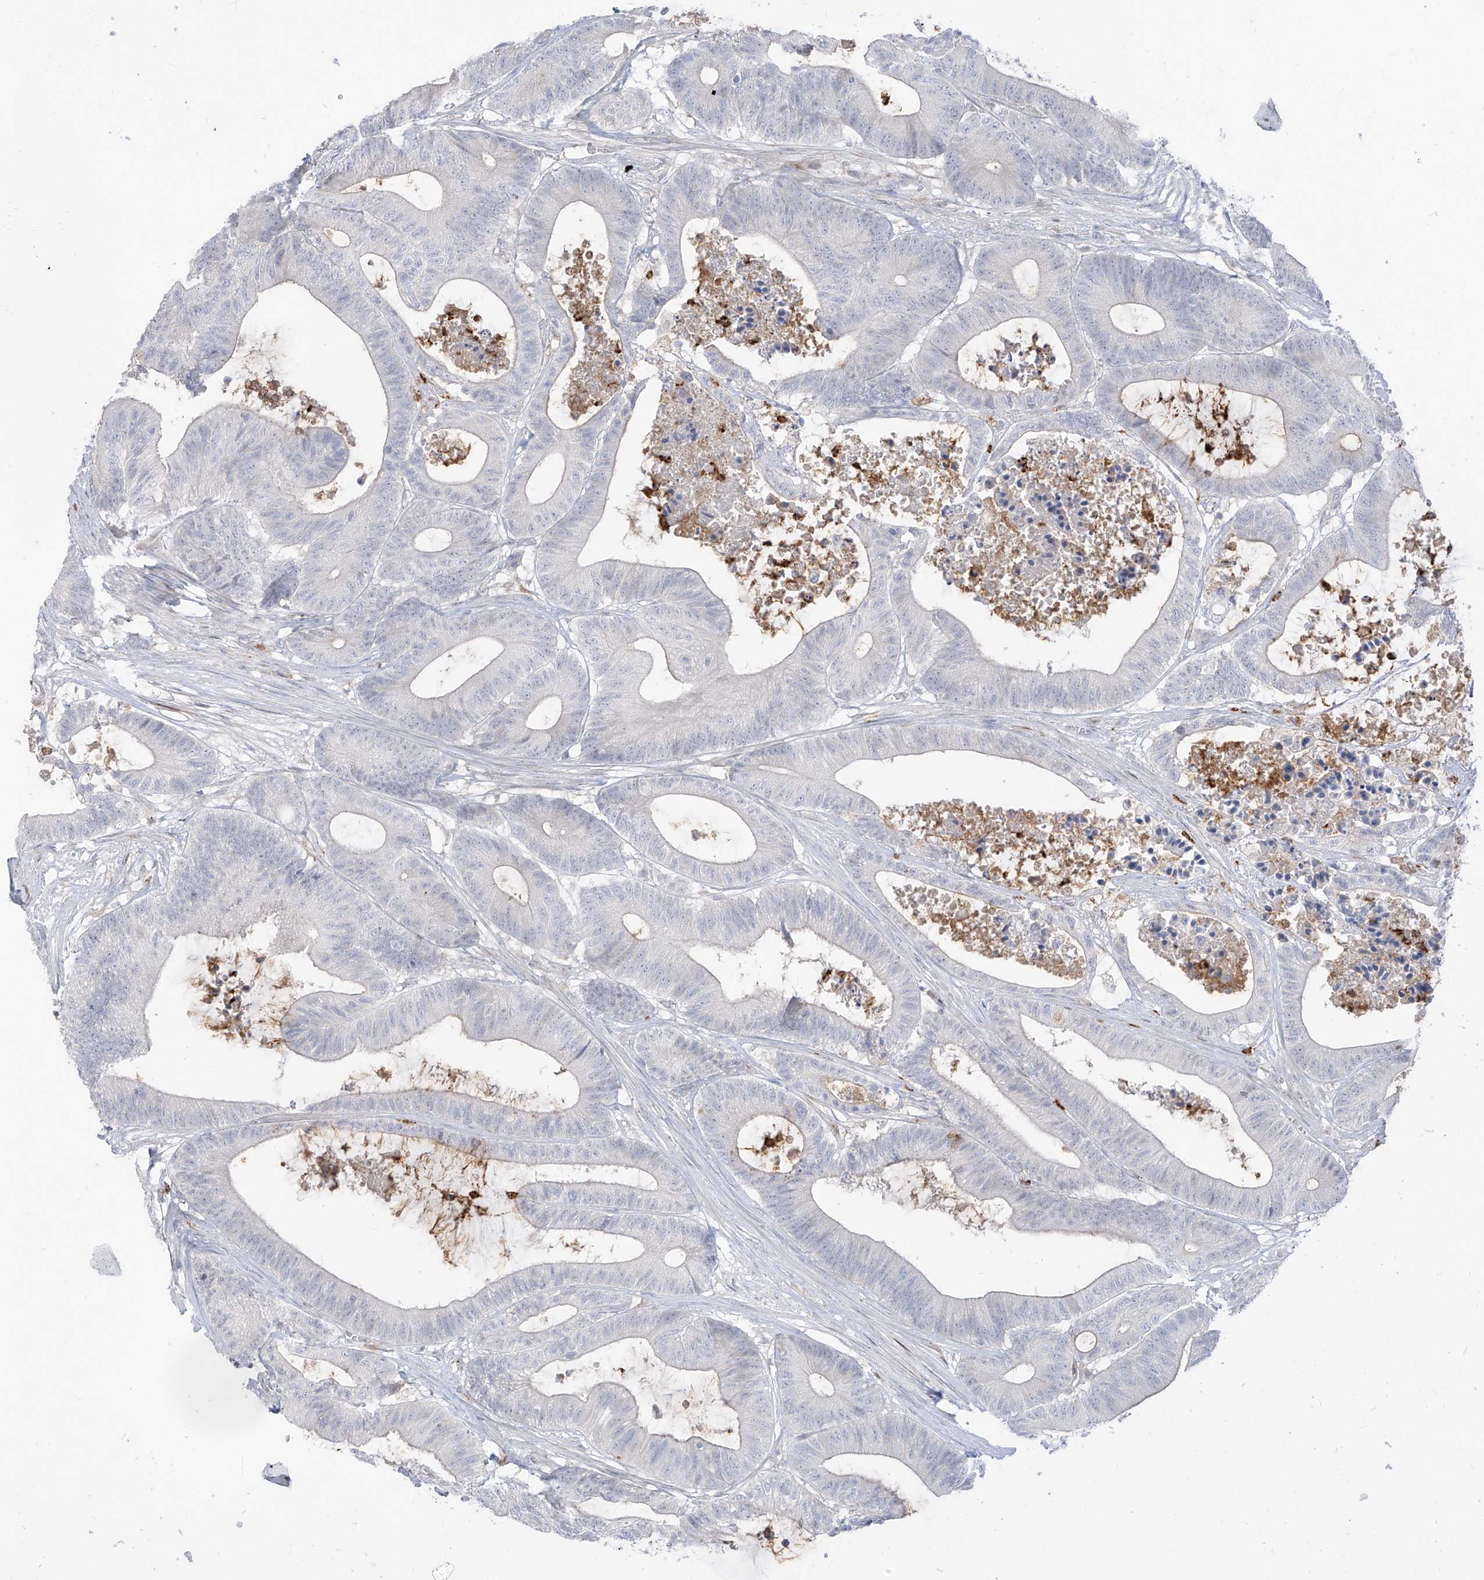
{"staining": {"intensity": "negative", "quantity": "none", "location": "none"}, "tissue": "colorectal cancer", "cell_type": "Tumor cells", "image_type": "cancer", "snomed": [{"axis": "morphology", "description": "Adenocarcinoma, NOS"}, {"axis": "topography", "description": "Colon"}], "caption": "Tumor cells are negative for protein expression in human colorectal cancer (adenocarcinoma).", "gene": "NOTO", "patient": {"sex": "female", "age": 84}}